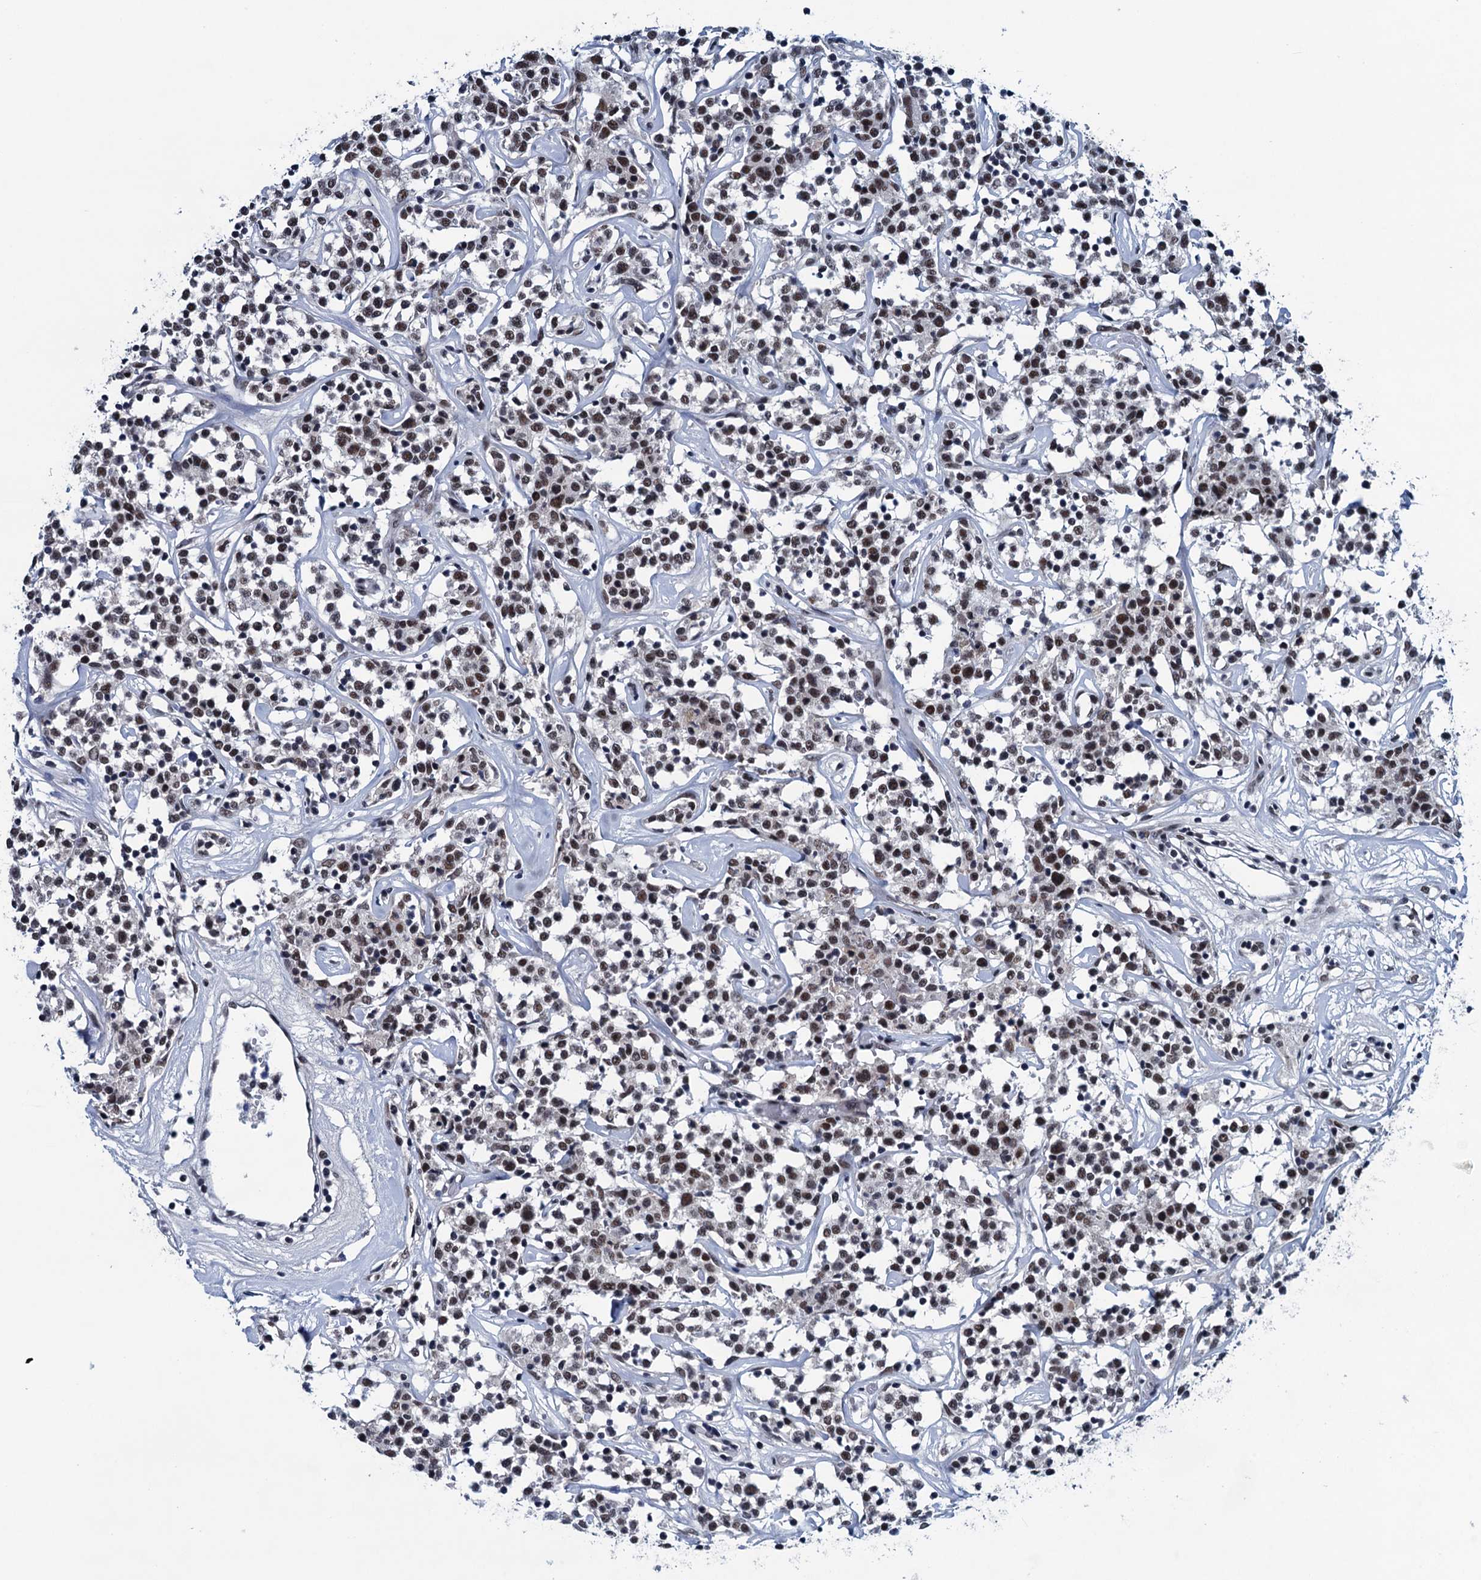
{"staining": {"intensity": "moderate", "quantity": ">75%", "location": "nuclear"}, "tissue": "lymphoma", "cell_type": "Tumor cells", "image_type": "cancer", "snomed": [{"axis": "morphology", "description": "Malignant lymphoma, non-Hodgkin's type, Low grade"}, {"axis": "topography", "description": "Small intestine"}], "caption": "The photomicrograph exhibits staining of lymphoma, revealing moderate nuclear protein positivity (brown color) within tumor cells.", "gene": "FNBP4", "patient": {"sex": "female", "age": 59}}